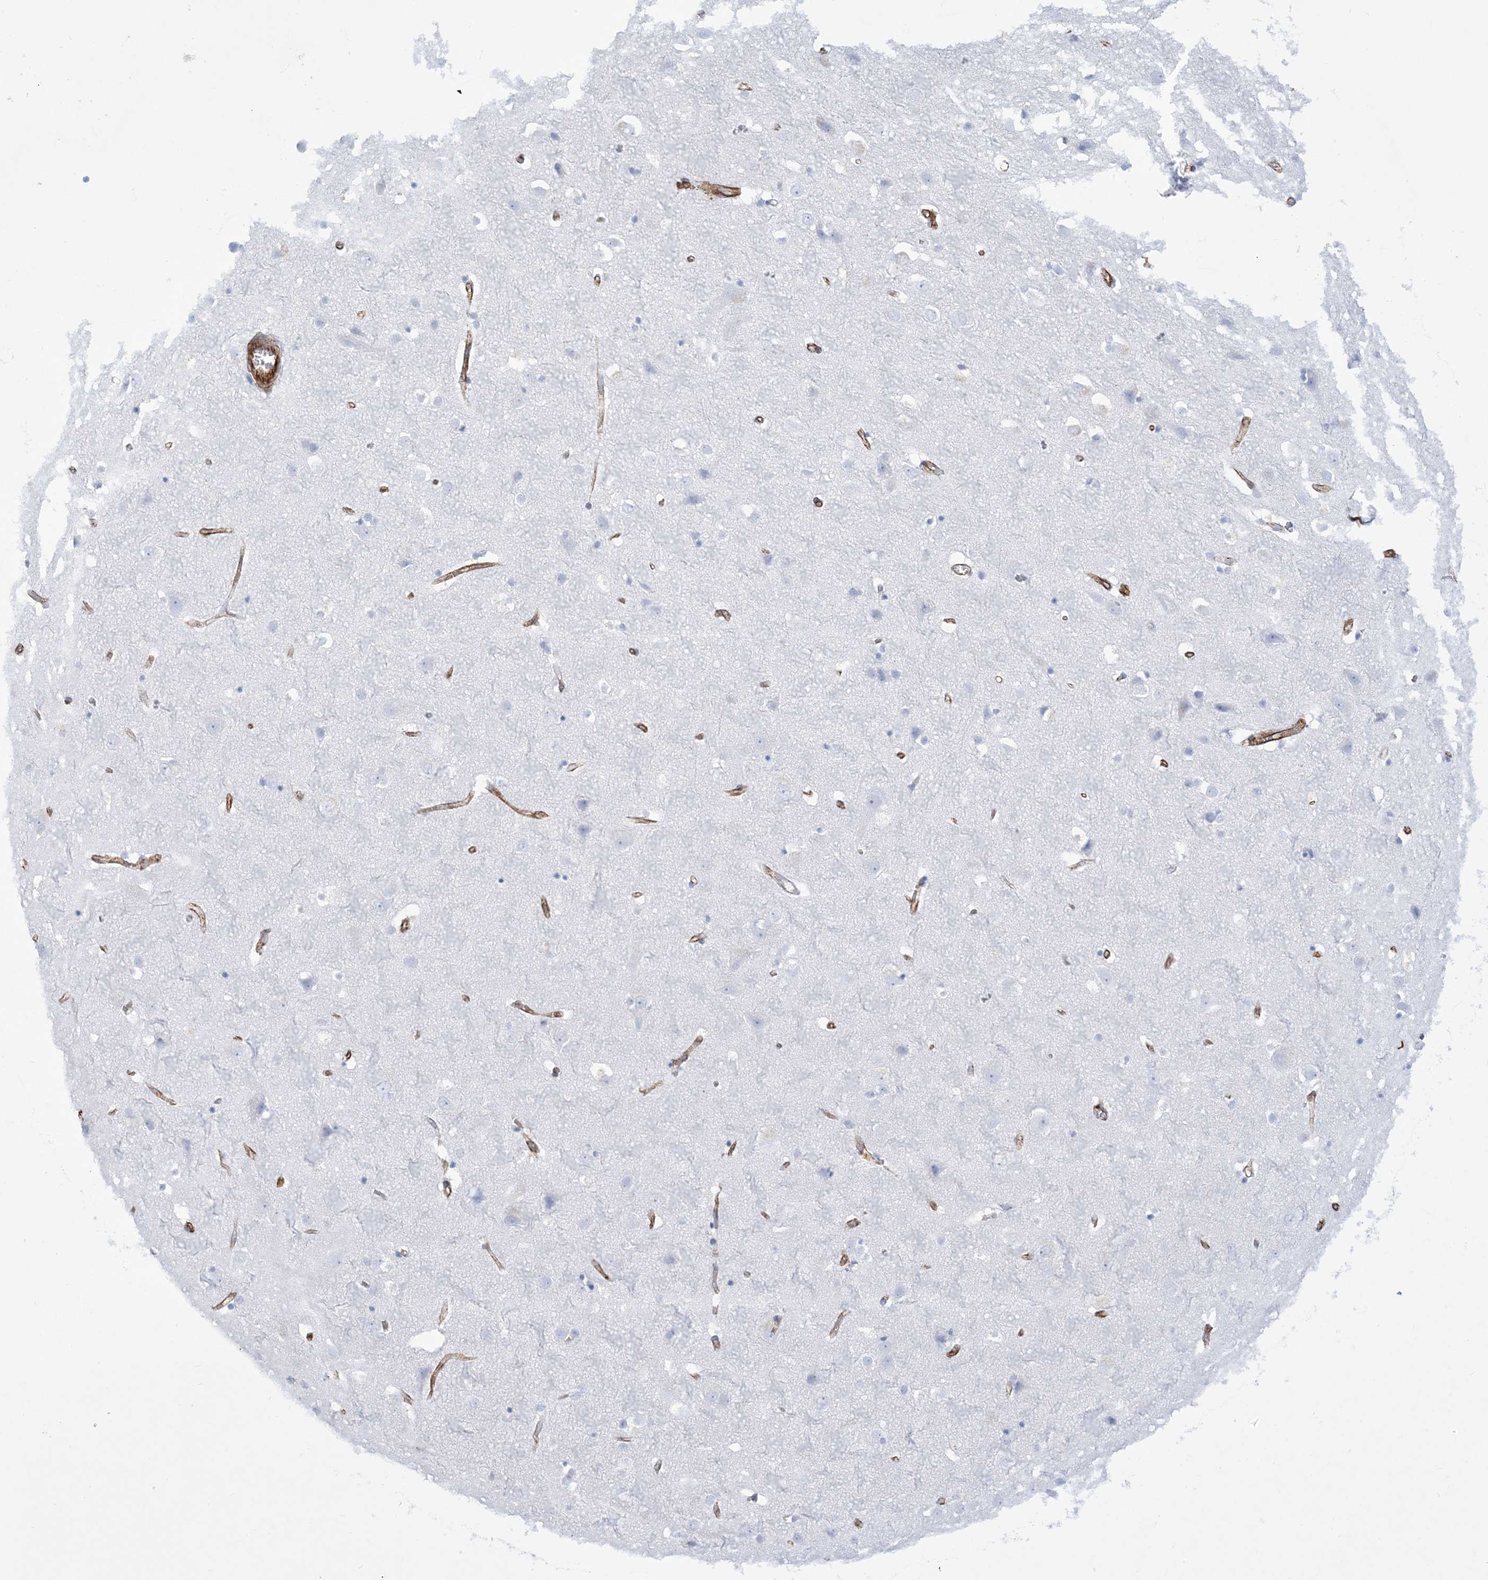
{"staining": {"intensity": "strong", "quantity": ">75%", "location": "cytoplasmic/membranous"}, "tissue": "cerebral cortex", "cell_type": "Endothelial cells", "image_type": "normal", "snomed": [{"axis": "morphology", "description": "Normal tissue, NOS"}, {"axis": "topography", "description": "Cerebral cortex"}], "caption": "Immunohistochemistry (IHC) (DAB (3,3'-diaminobenzidine)) staining of benign cerebral cortex demonstrates strong cytoplasmic/membranous protein staining in about >75% of endothelial cells.", "gene": "B3GNT7", "patient": {"sex": "male", "age": 54}}